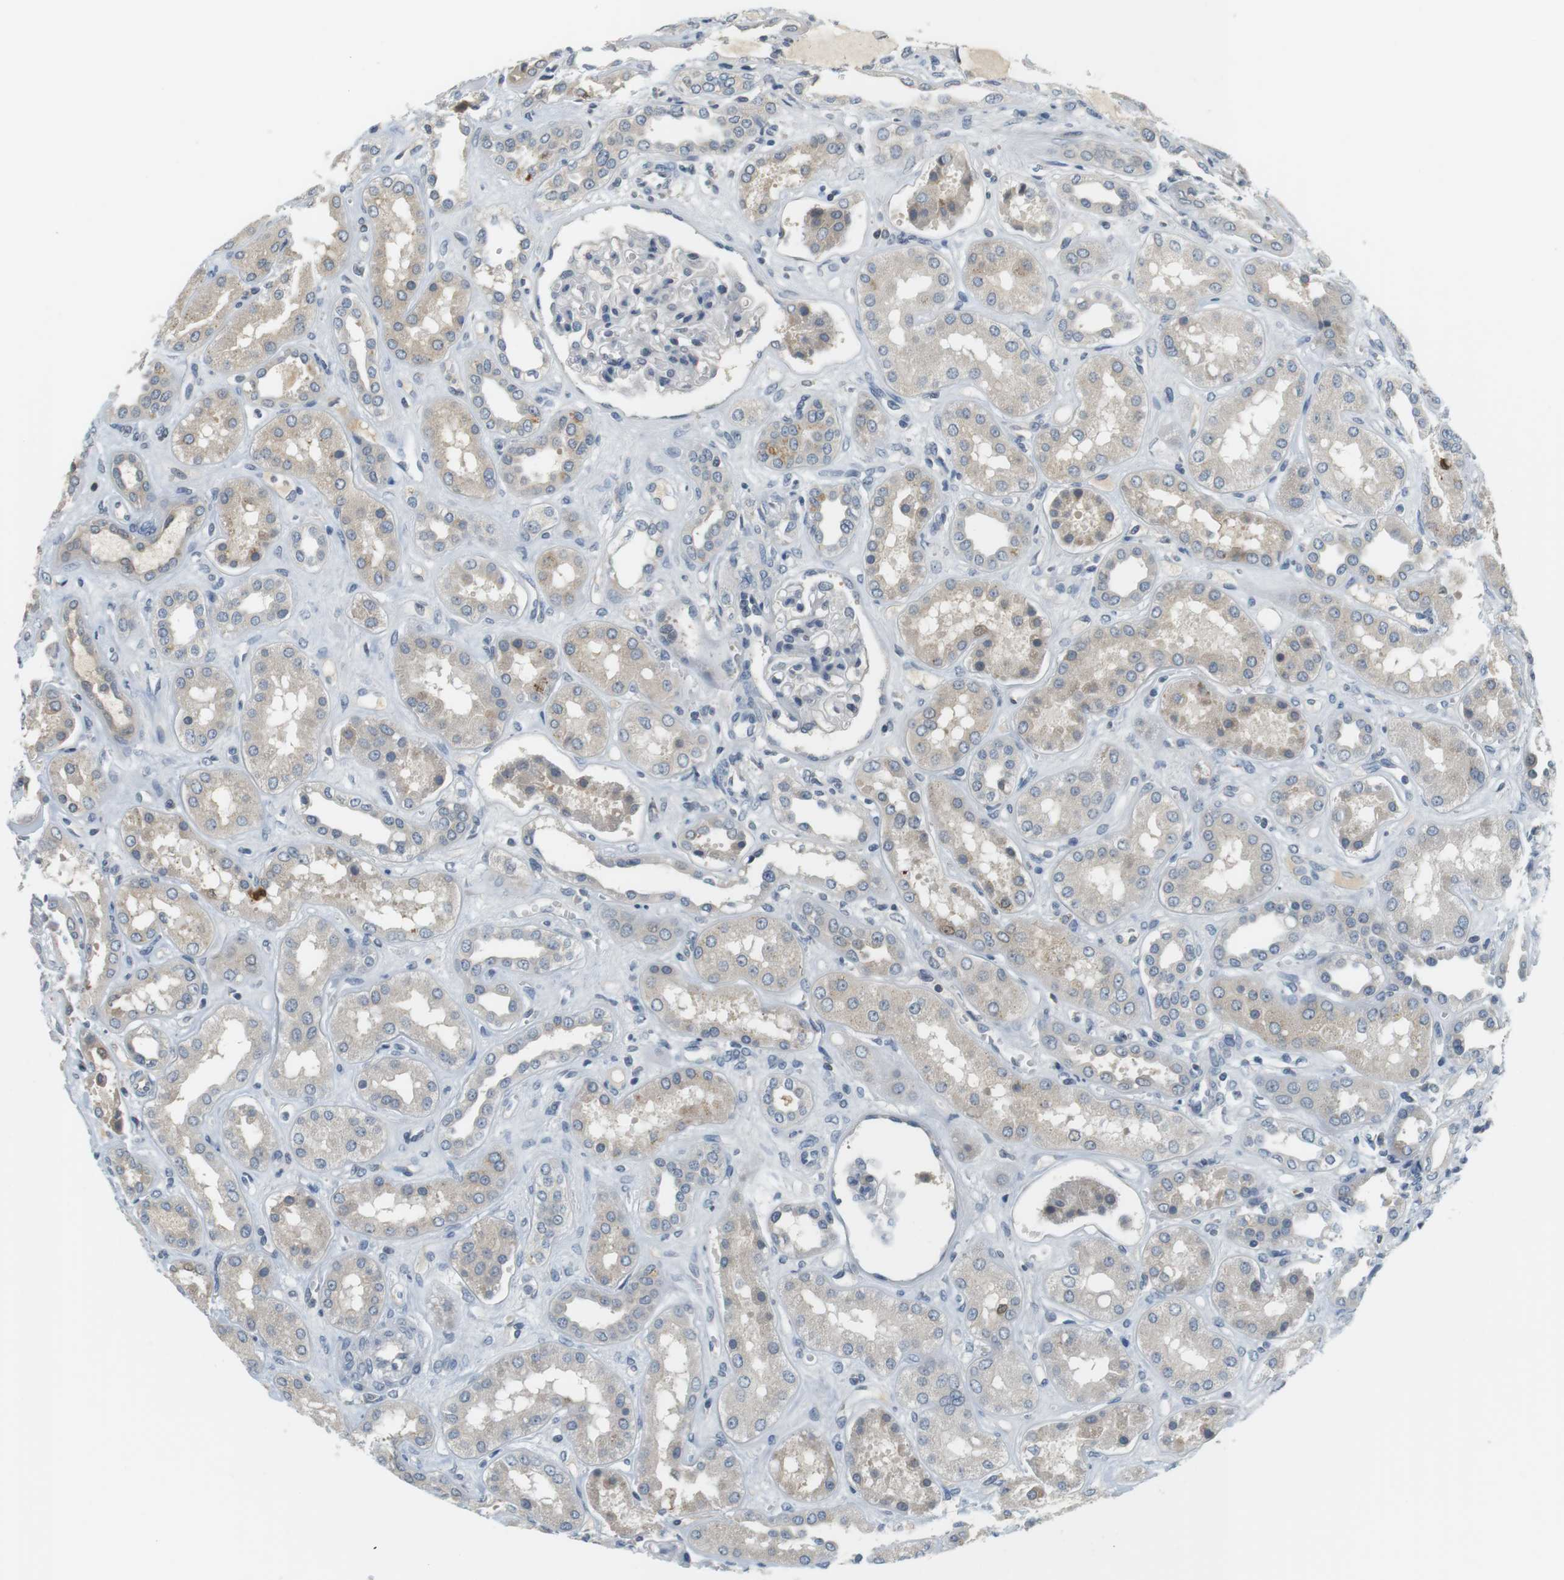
{"staining": {"intensity": "negative", "quantity": "none", "location": "none"}, "tissue": "kidney", "cell_type": "Cells in glomeruli", "image_type": "normal", "snomed": [{"axis": "morphology", "description": "Normal tissue, NOS"}, {"axis": "topography", "description": "Kidney"}], "caption": "IHC of normal kidney reveals no positivity in cells in glomeruli. The staining was performed using DAB (3,3'-diaminobenzidine) to visualize the protein expression in brown, while the nuclei were stained in blue with hematoxylin (Magnification: 20x).", "gene": "WNT7A", "patient": {"sex": "male", "age": 59}}